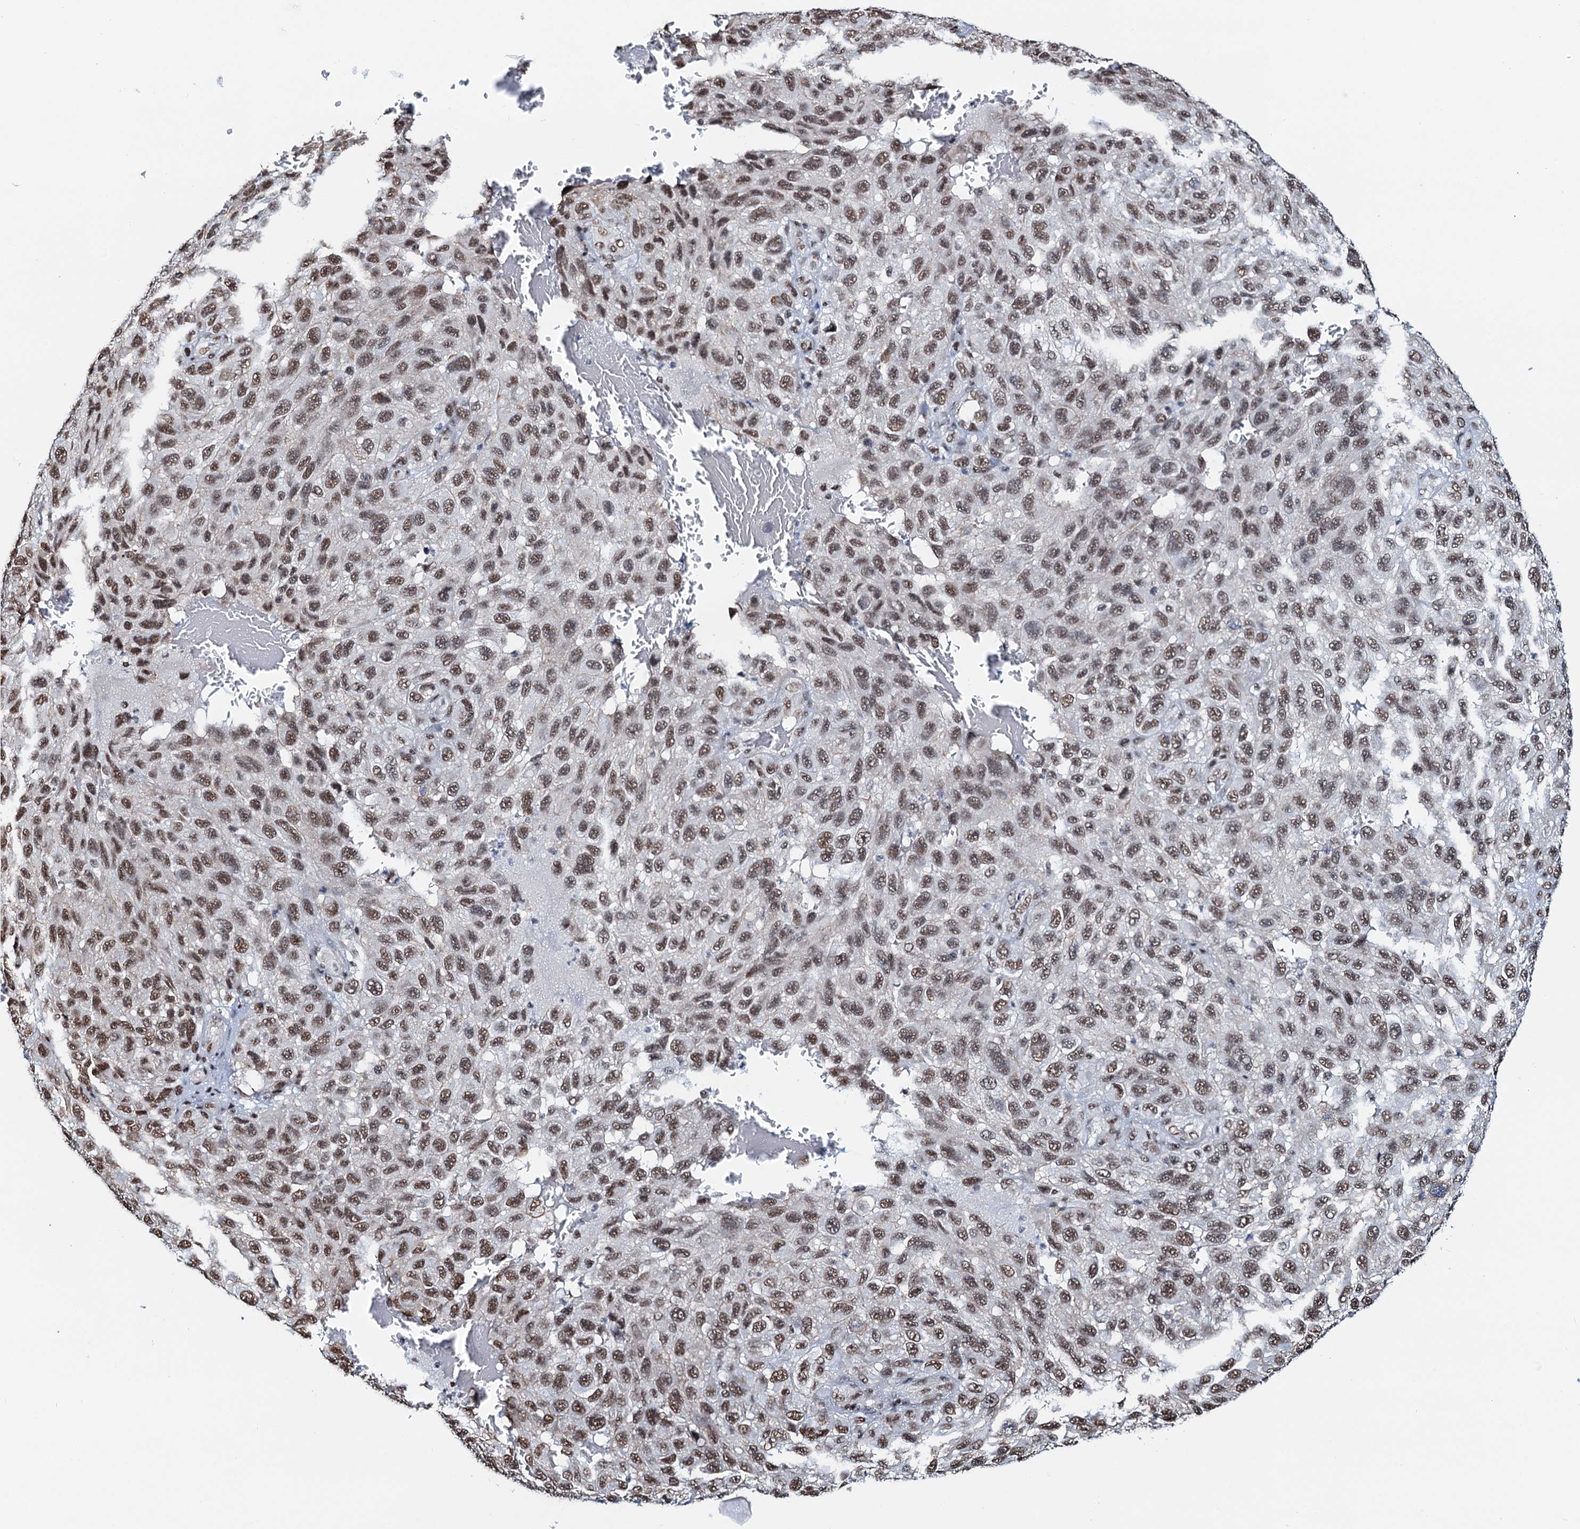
{"staining": {"intensity": "moderate", "quantity": ">75%", "location": "nuclear"}, "tissue": "melanoma", "cell_type": "Tumor cells", "image_type": "cancer", "snomed": [{"axis": "morphology", "description": "Normal tissue, NOS"}, {"axis": "morphology", "description": "Malignant melanoma, NOS"}, {"axis": "topography", "description": "Skin"}], "caption": "Immunohistochemistry micrograph of malignant melanoma stained for a protein (brown), which exhibits medium levels of moderate nuclear staining in about >75% of tumor cells.", "gene": "ZNF609", "patient": {"sex": "female", "age": 96}}